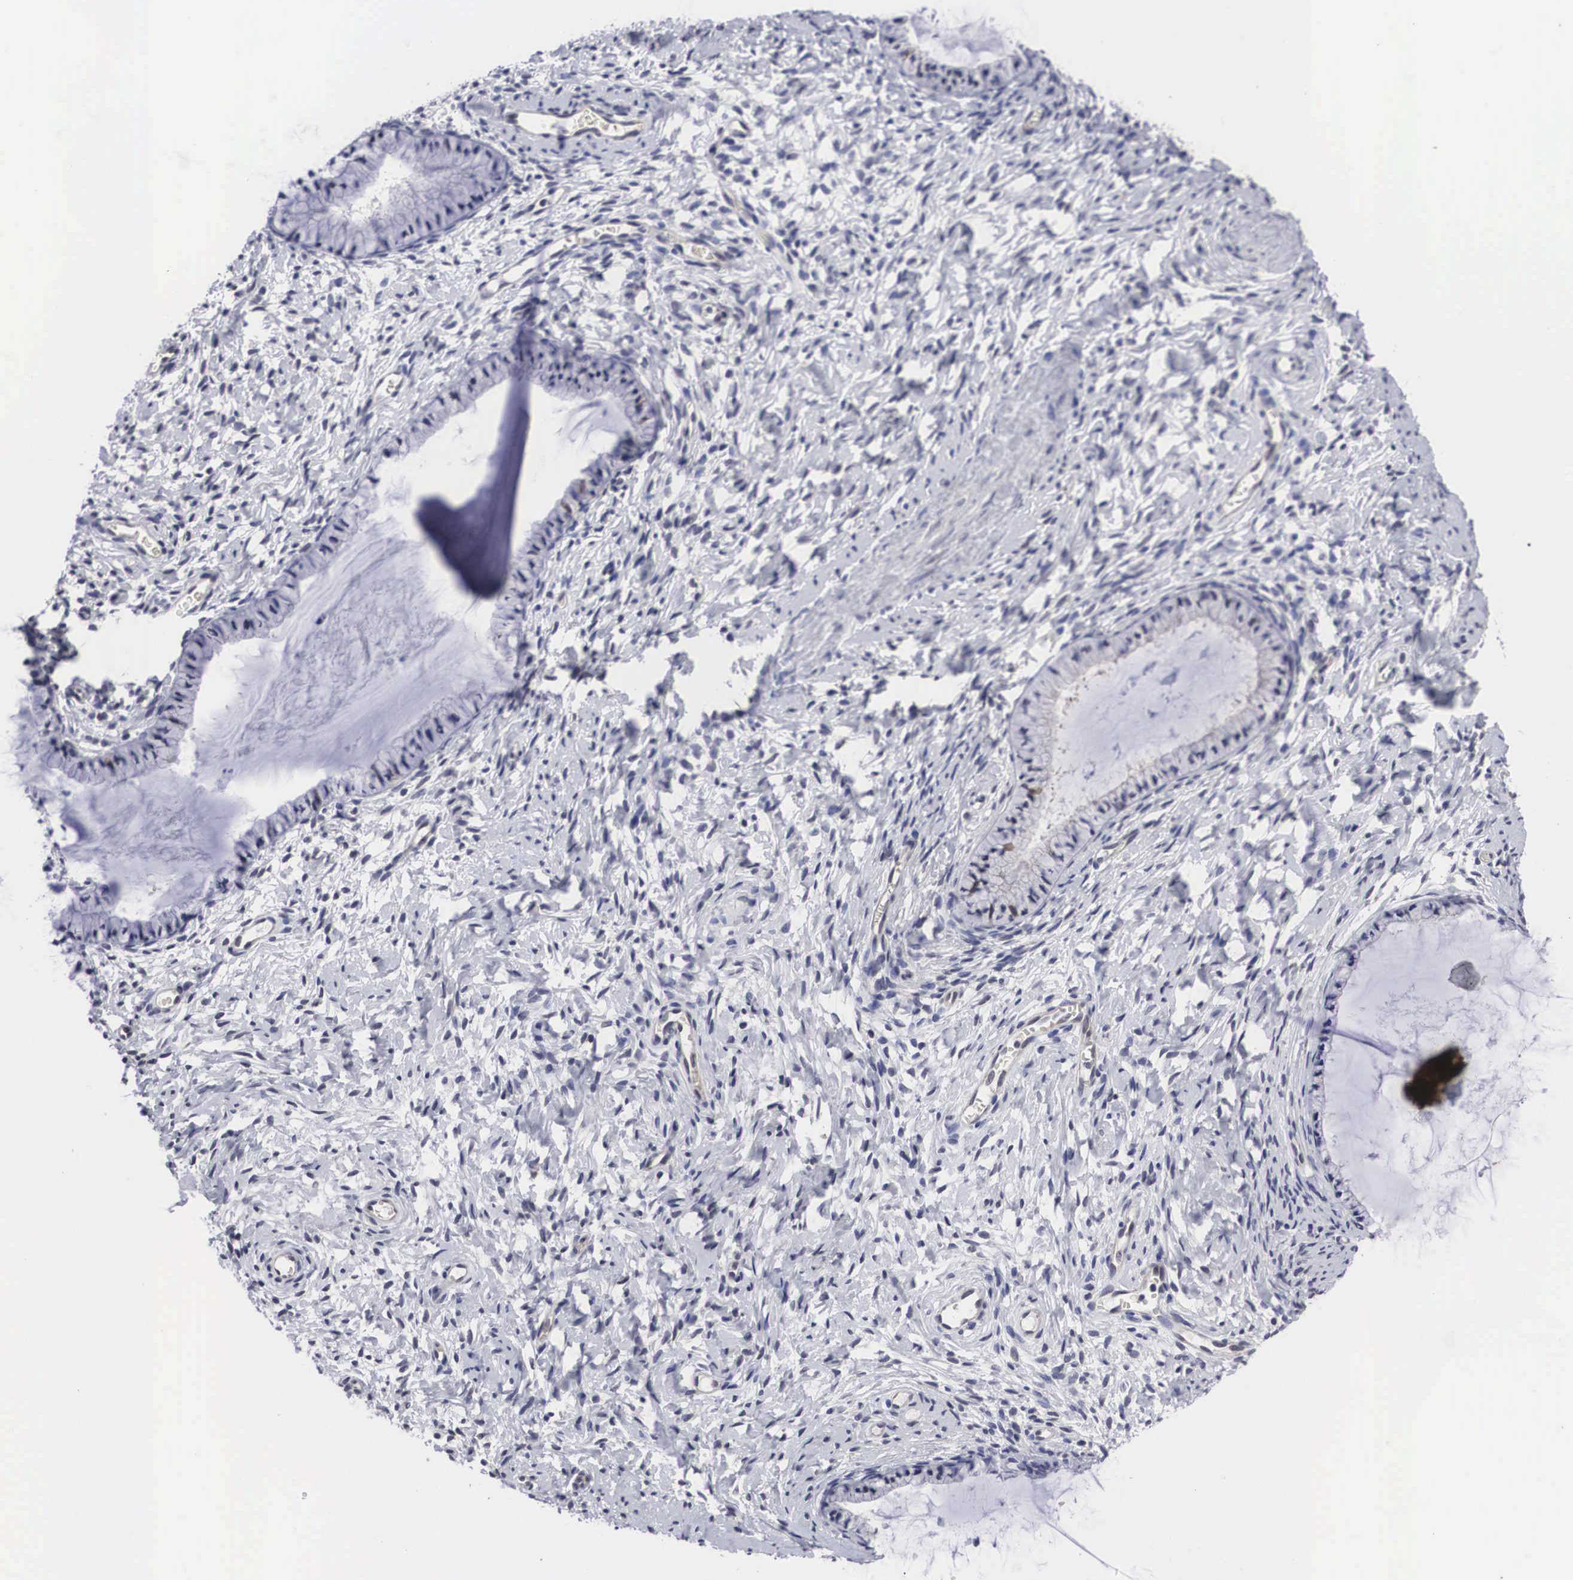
{"staining": {"intensity": "negative", "quantity": "none", "location": "none"}, "tissue": "cervix", "cell_type": "Glandular cells", "image_type": "normal", "snomed": [{"axis": "morphology", "description": "Normal tissue, NOS"}, {"axis": "topography", "description": "Cervix"}], "caption": "Image shows no significant protein expression in glandular cells of benign cervix. (DAB IHC, high magnification).", "gene": "OTX2", "patient": {"sex": "female", "age": 70}}